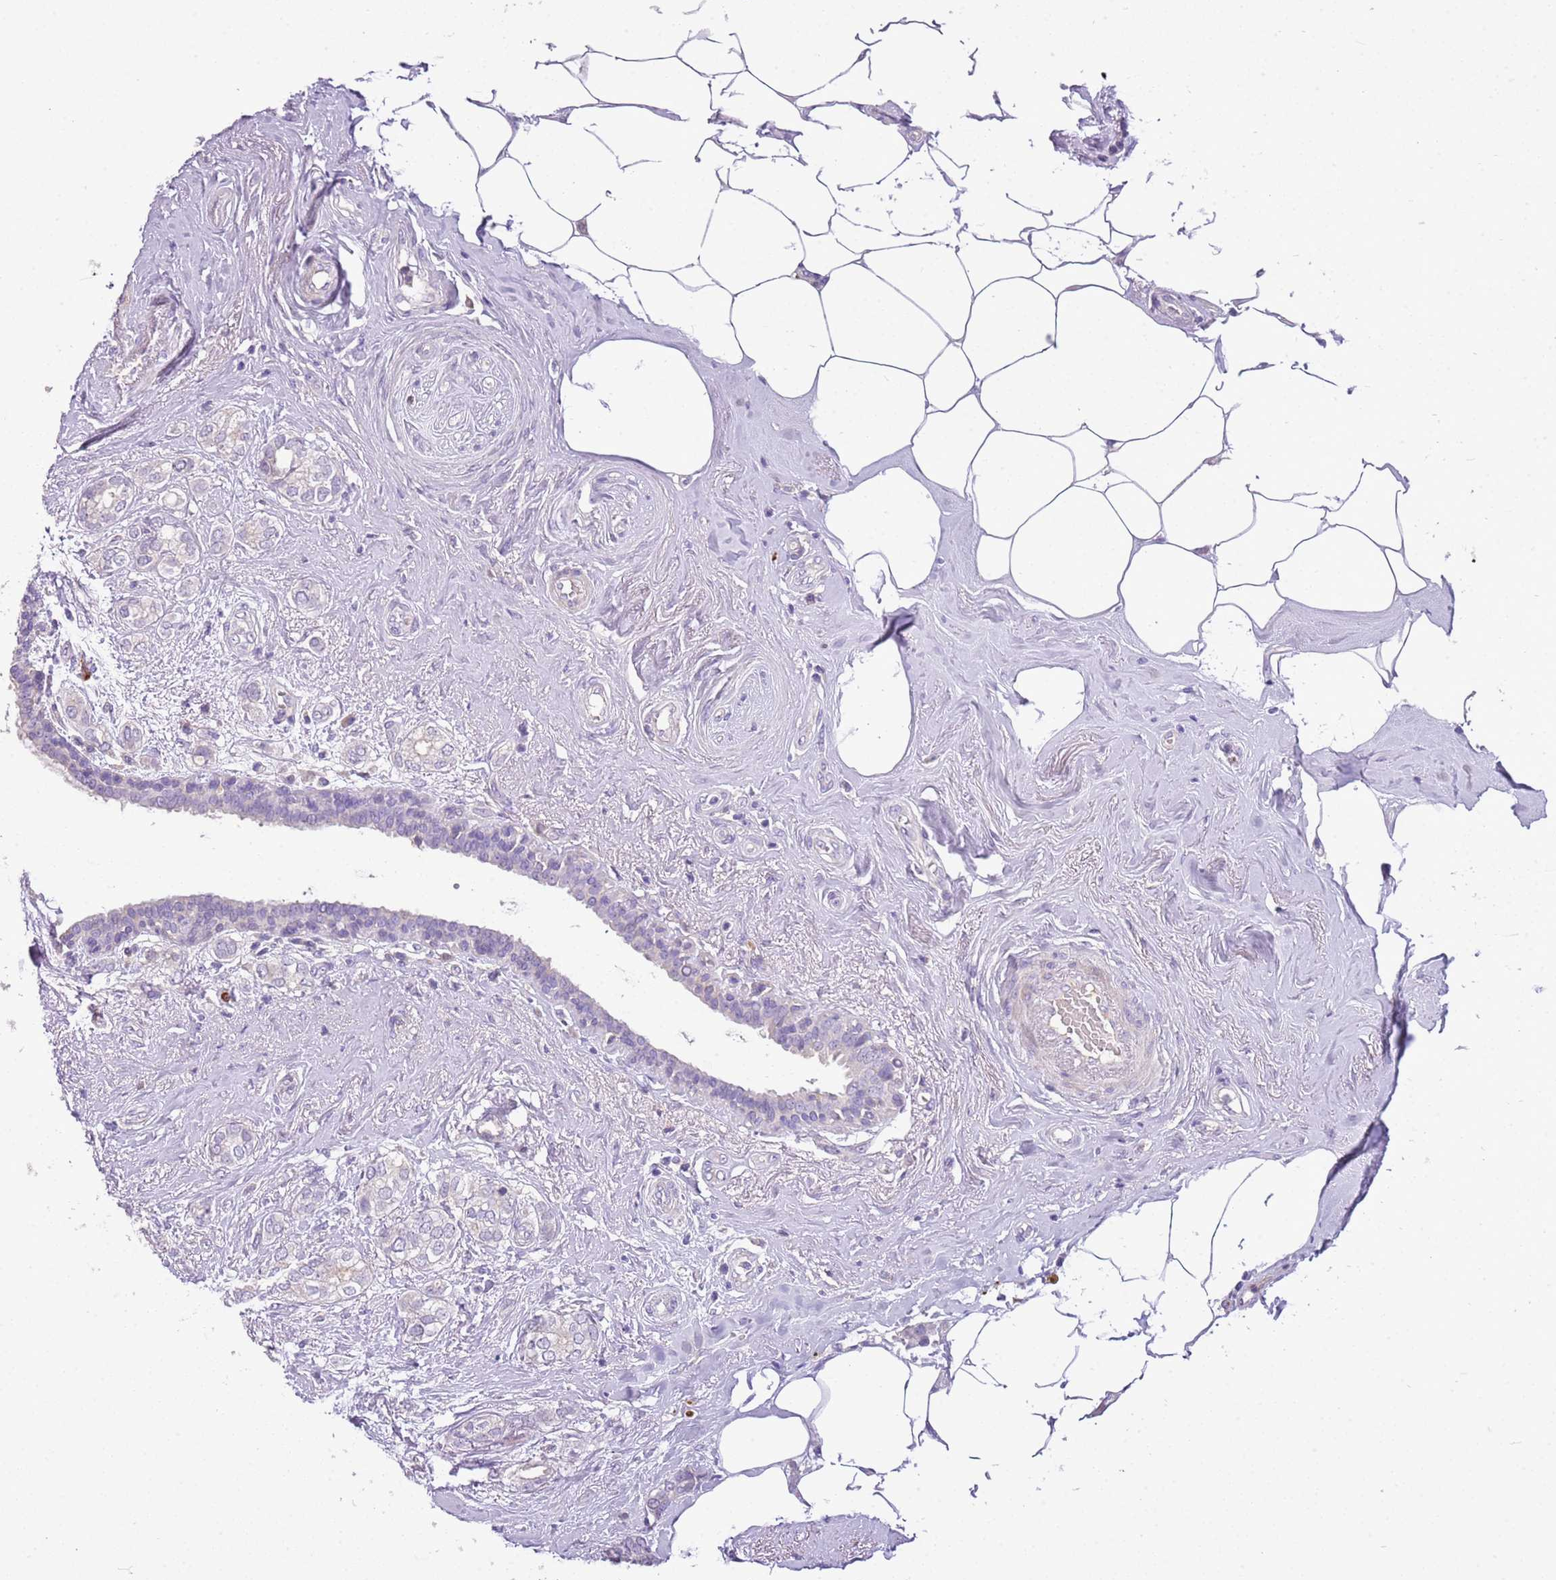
{"staining": {"intensity": "negative", "quantity": "none", "location": "none"}, "tissue": "breast cancer", "cell_type": "Tumor cells", "image_type": "cancer", "snomed": [{"axis": "morphology", "description": "Duct carcinoma"}, {"axis": "topography", "description": "Breast"}], "caption": "This is an immunohistochemistry (IHC) photomicrograph of human breast cancer (infiltrating ductal carcinoma). There is no positivity in tumor cells.", "gene": "SCAMP5", "patient": {"sex": "female", "age": 73}}